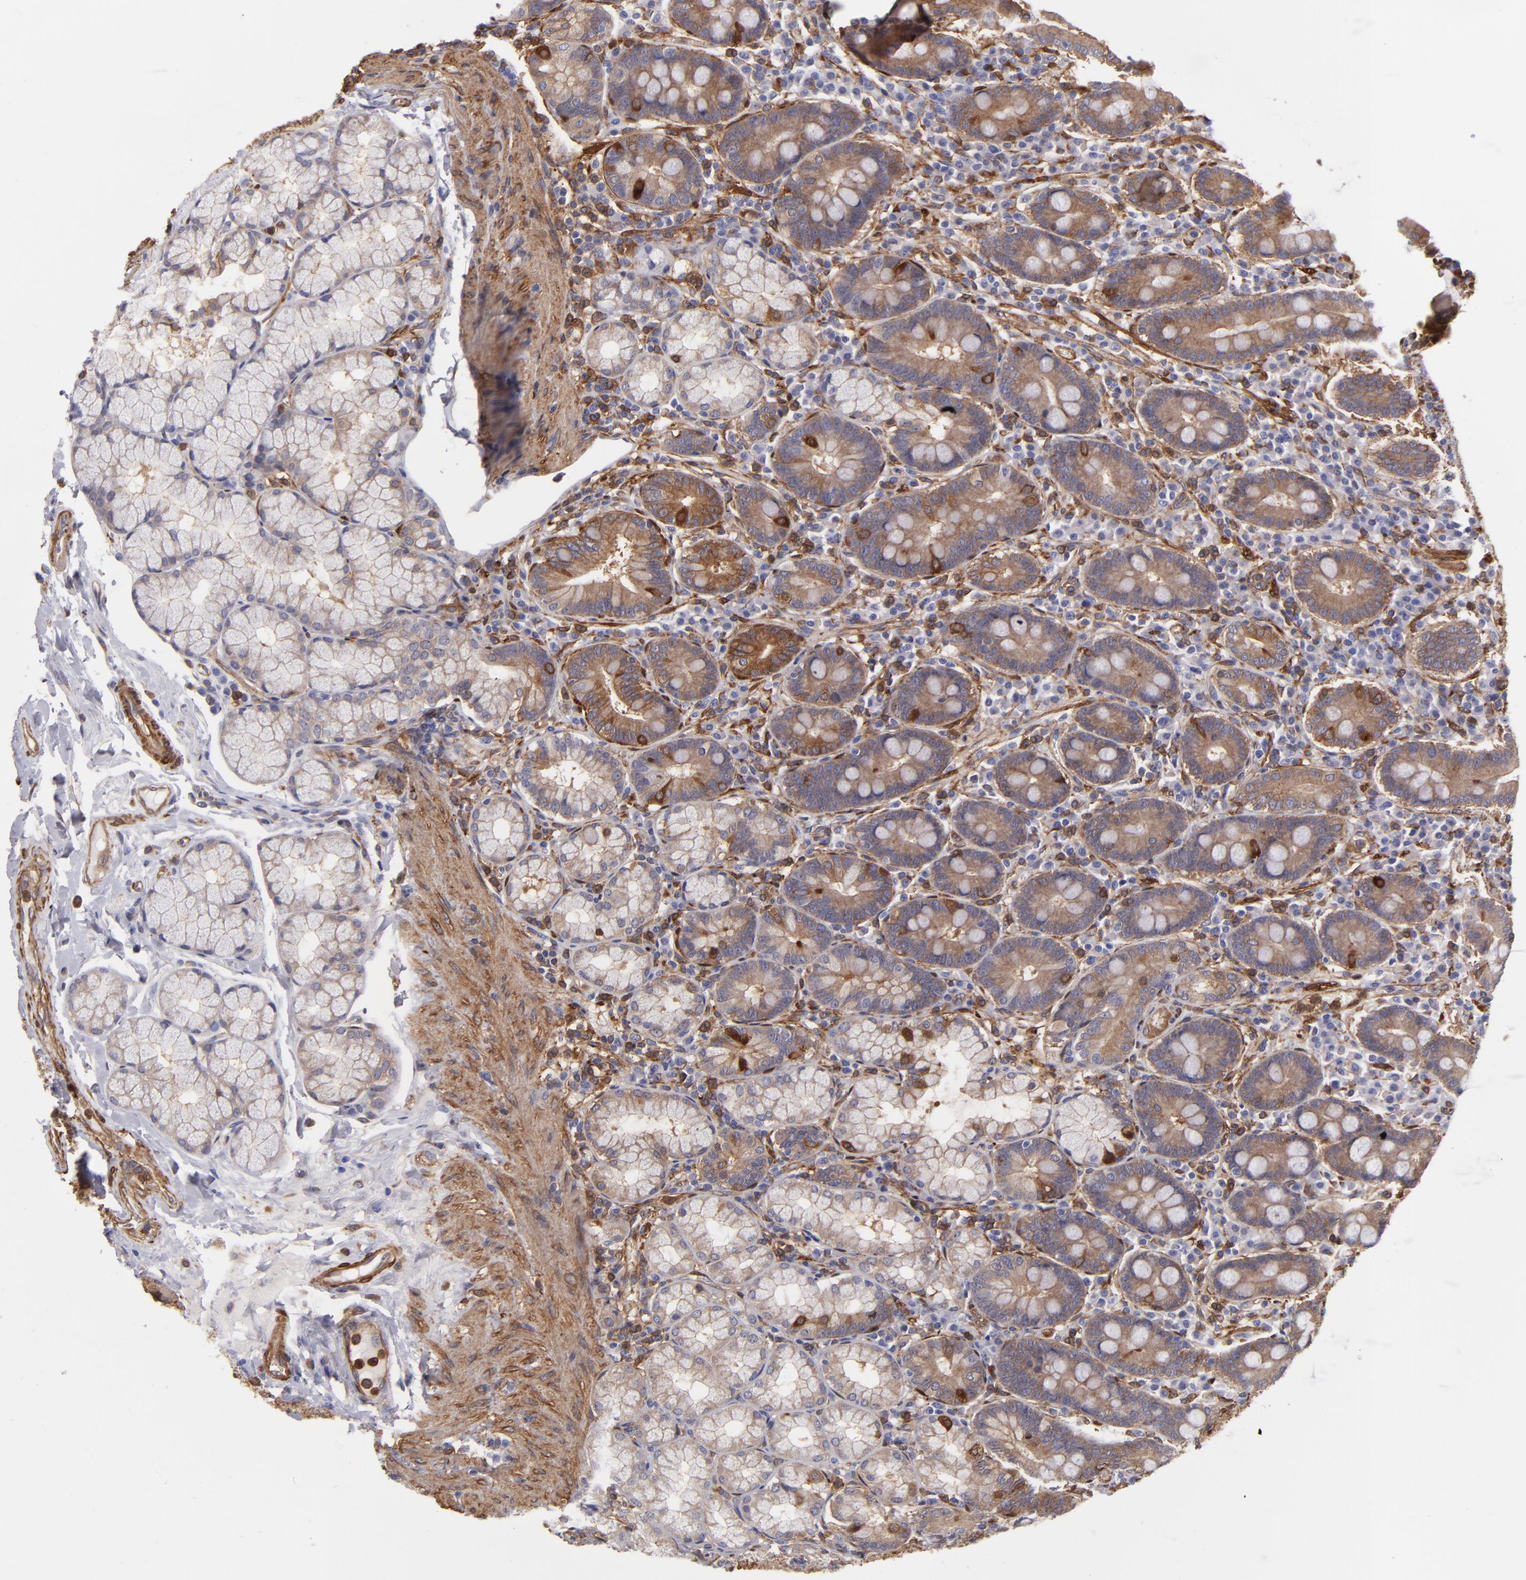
{"staining": {"intensity": "moderate", "quantity": ">75%", "location": "cytoplasmic/membranous"}, "tissue": "duodenum", "cell_type": "Glandular cells", "image_type": "normal", "snomed": [{"axis": "morphology", "description": "Normal tissue, NOS"}, {"axis": "topography", "description": "Duodenum"}], "caption": "Duodenum was stained to show a protein in brown. There is medium levels of moderate cytoplasmic/membranous staining in about >75% of glandular cells. (DAB (3,3'-diaminobenzidine) IHC with brightfield microscopy, high magnification).", "gene": "VCL", "patient": {"sex": "male", "age": 50}}